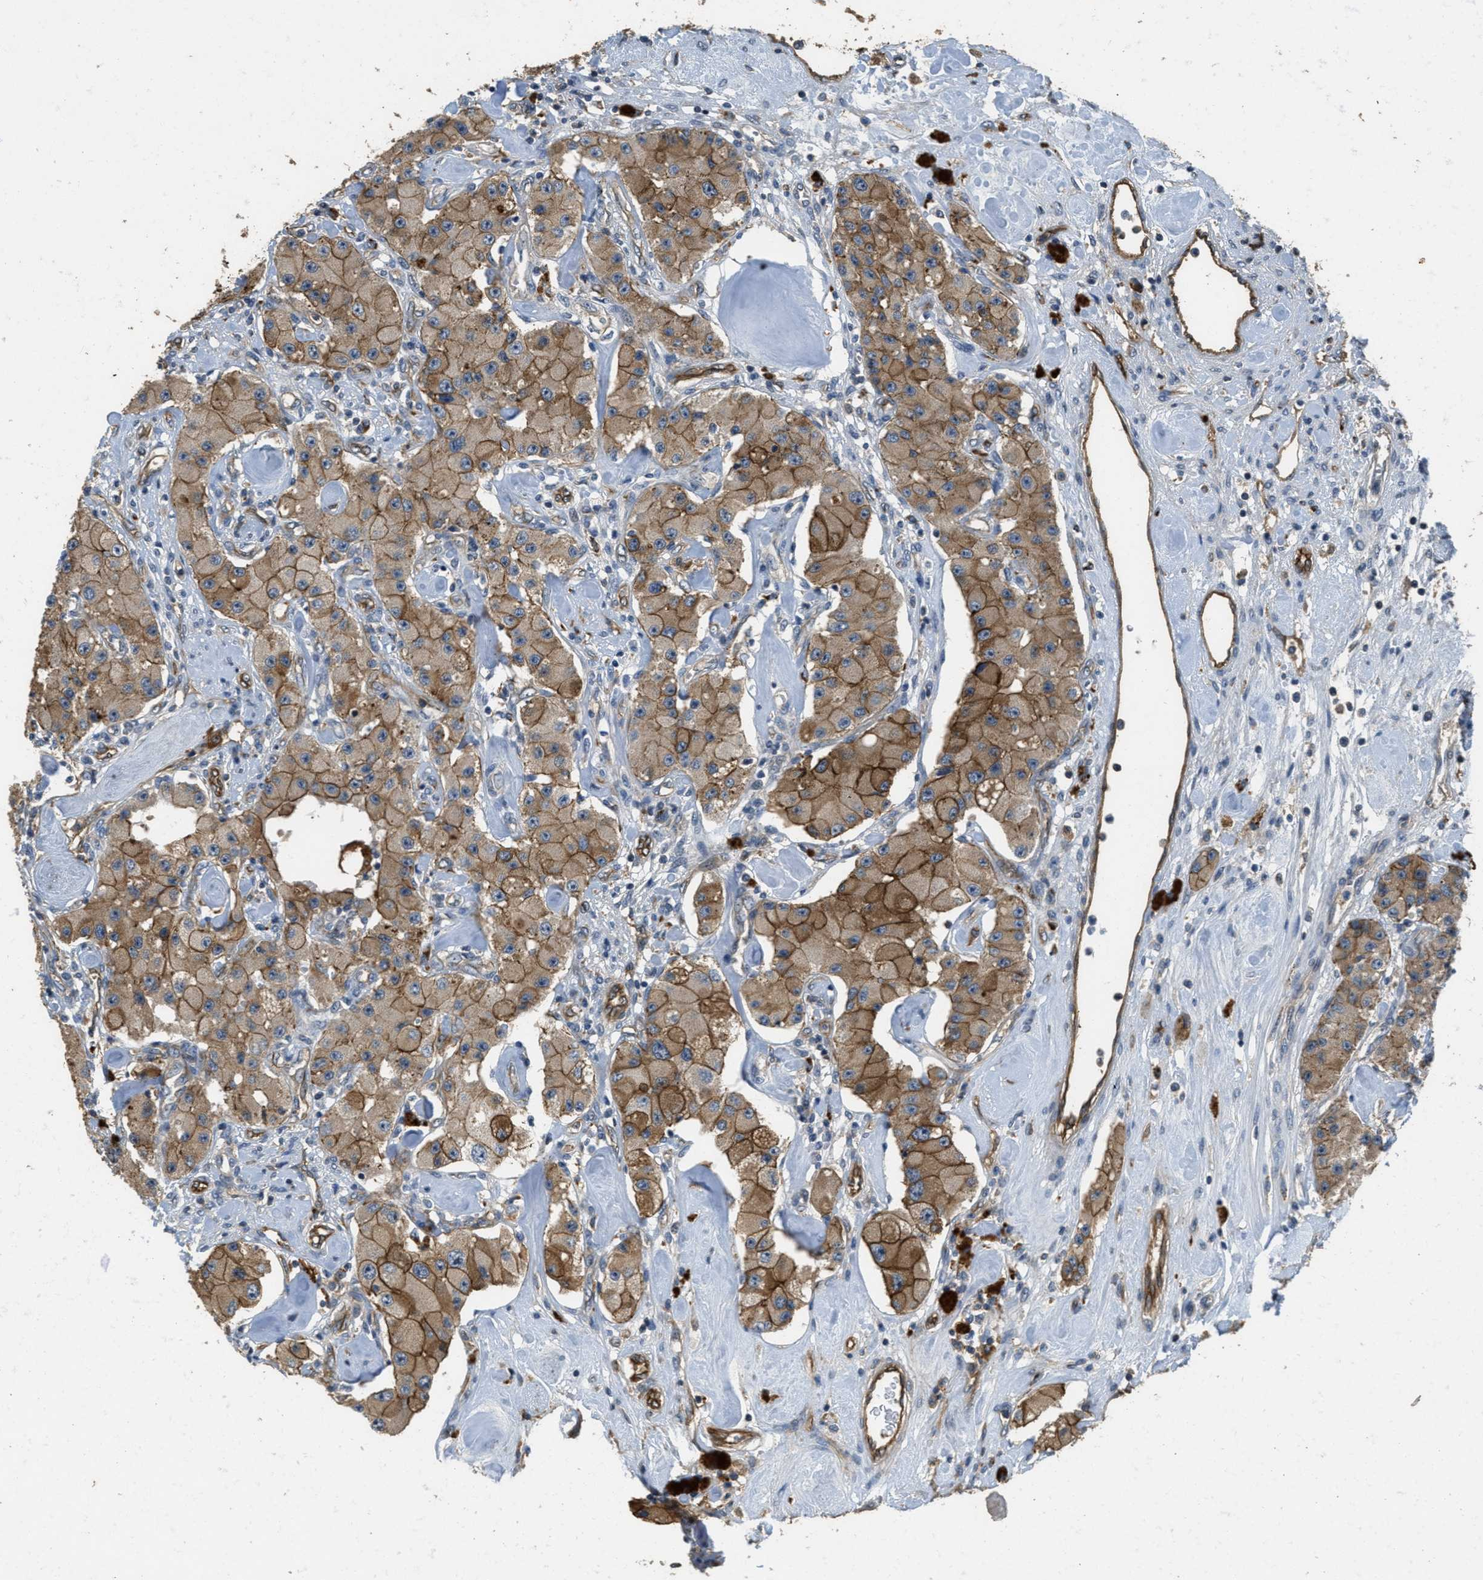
{"staining": {"intensity": "moderate", "quantity": ">75%", "location": "cytoplasmic/membranous"}, "tissue": "carcinoid", "cell_type": "Tumor cells", "image_type": "cancer", "snomed": [{"axis": "morphology", "description": "Carcinoid, malignant, NOS"}, {"axis": "topography", "description": "Pancreas"}], "caption": "Malignant carcinoid stained with DAB IHC displays medium levels of moderate cytoplasmic/membranous positivity in about >75% of tumor cells. The protein of interest is stained brown, and the nuclei are stained in blue (DAB (3,3'-diaminobenzidine) IHC with brightfield microscopy, high magnification).", "gene": "OSMR", "patient": {"sex": "male", "age": 41}}